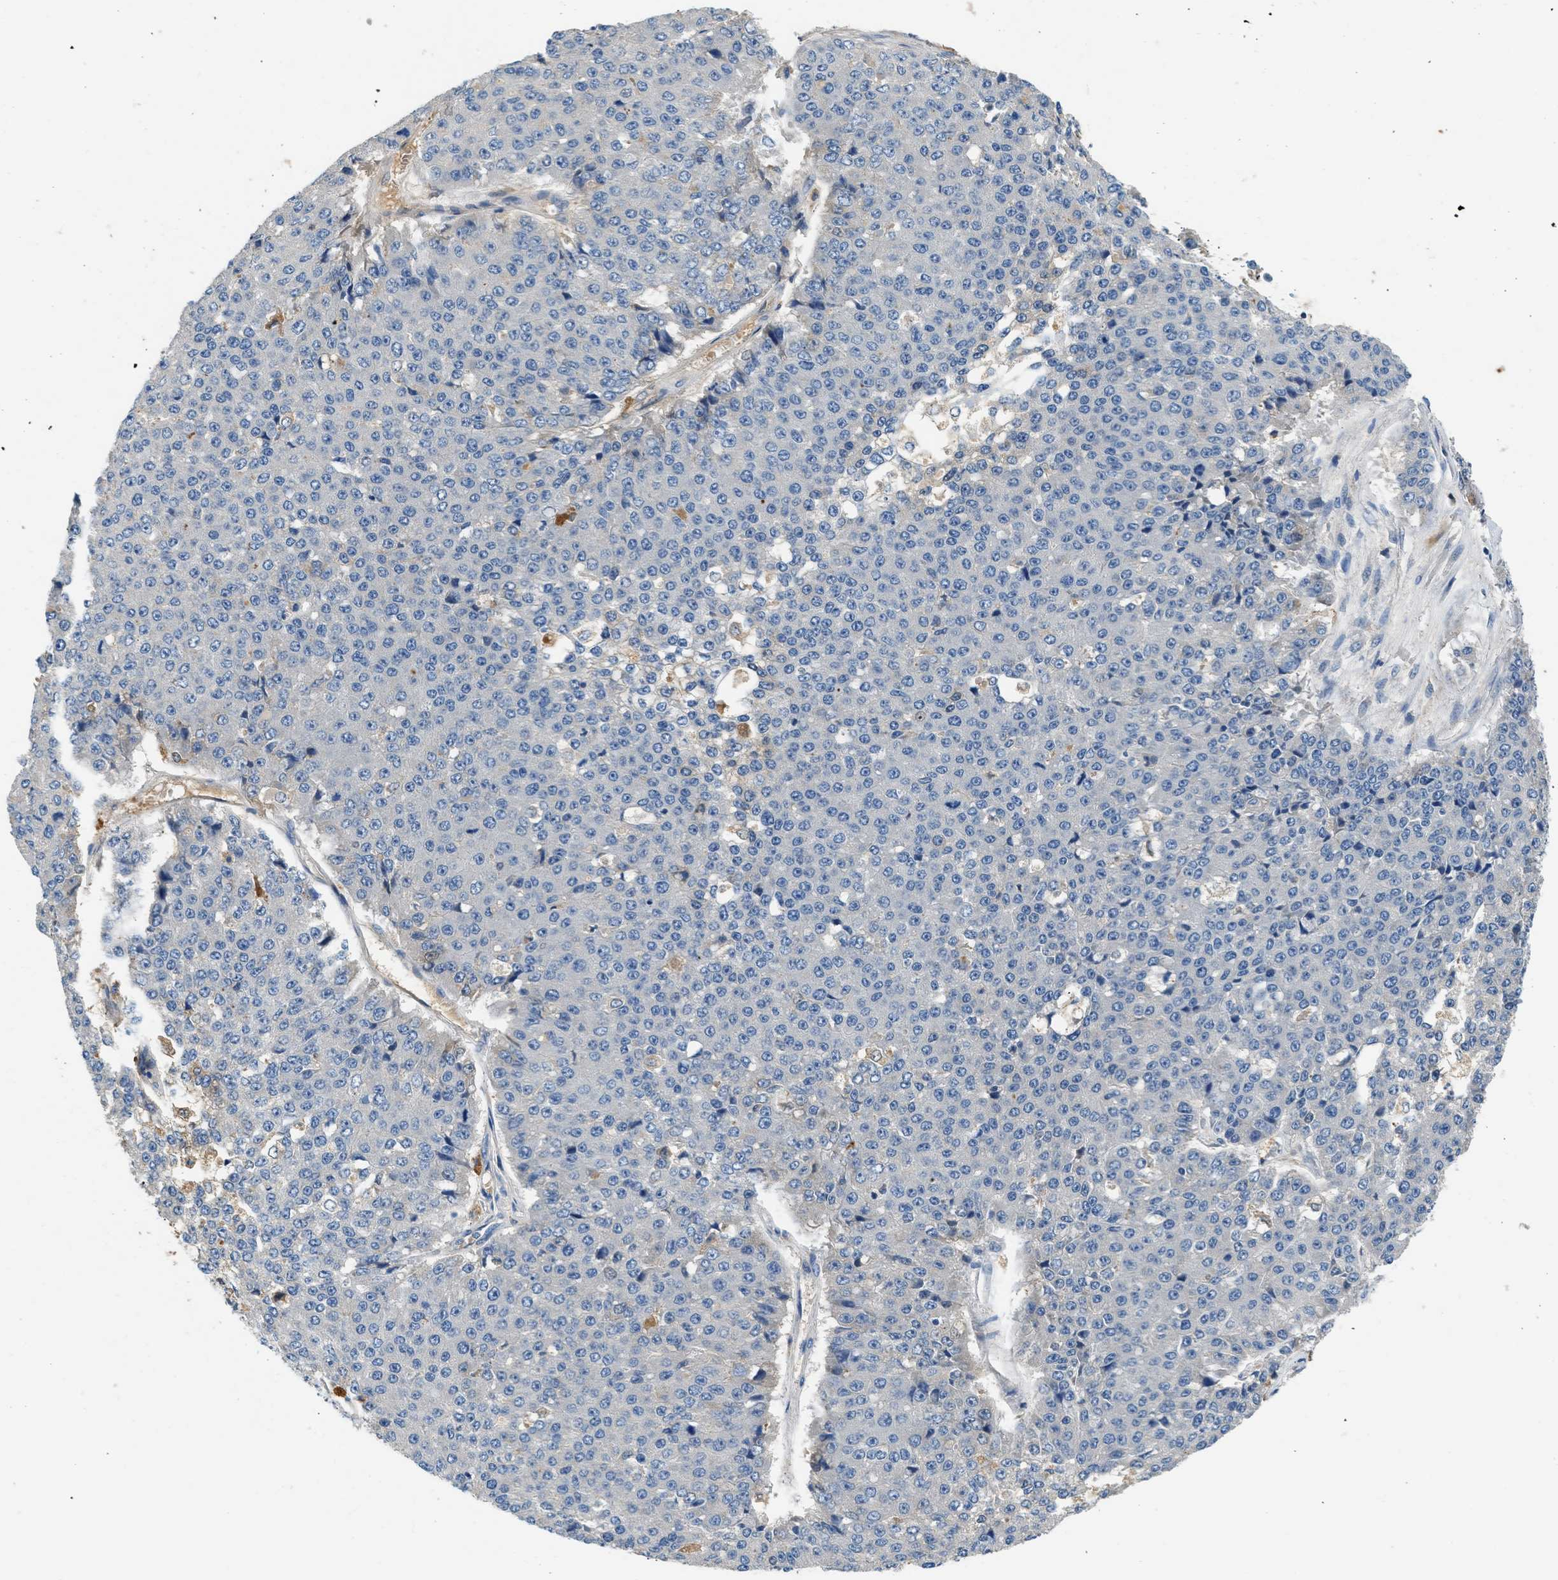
{"staining": {"intensity": "negative", "quantity": "none", "location": "none"}, "tissue": "pancreatic cancer", "cell_type": "Tumor cells", "image_type": "cancer", "snomed": [{"axis": "morphology", "description": "Adenocarcinoma, NOS"}, {"axis": "topography", "description": "Pancreas"}], "caption": "Immunohistochemistry of adenocarcinoma (pancreatic) exhibits no positivity in tumor cells.", "gene": "RWDD2B", "patient": {"sex": "male", "age": 50}}